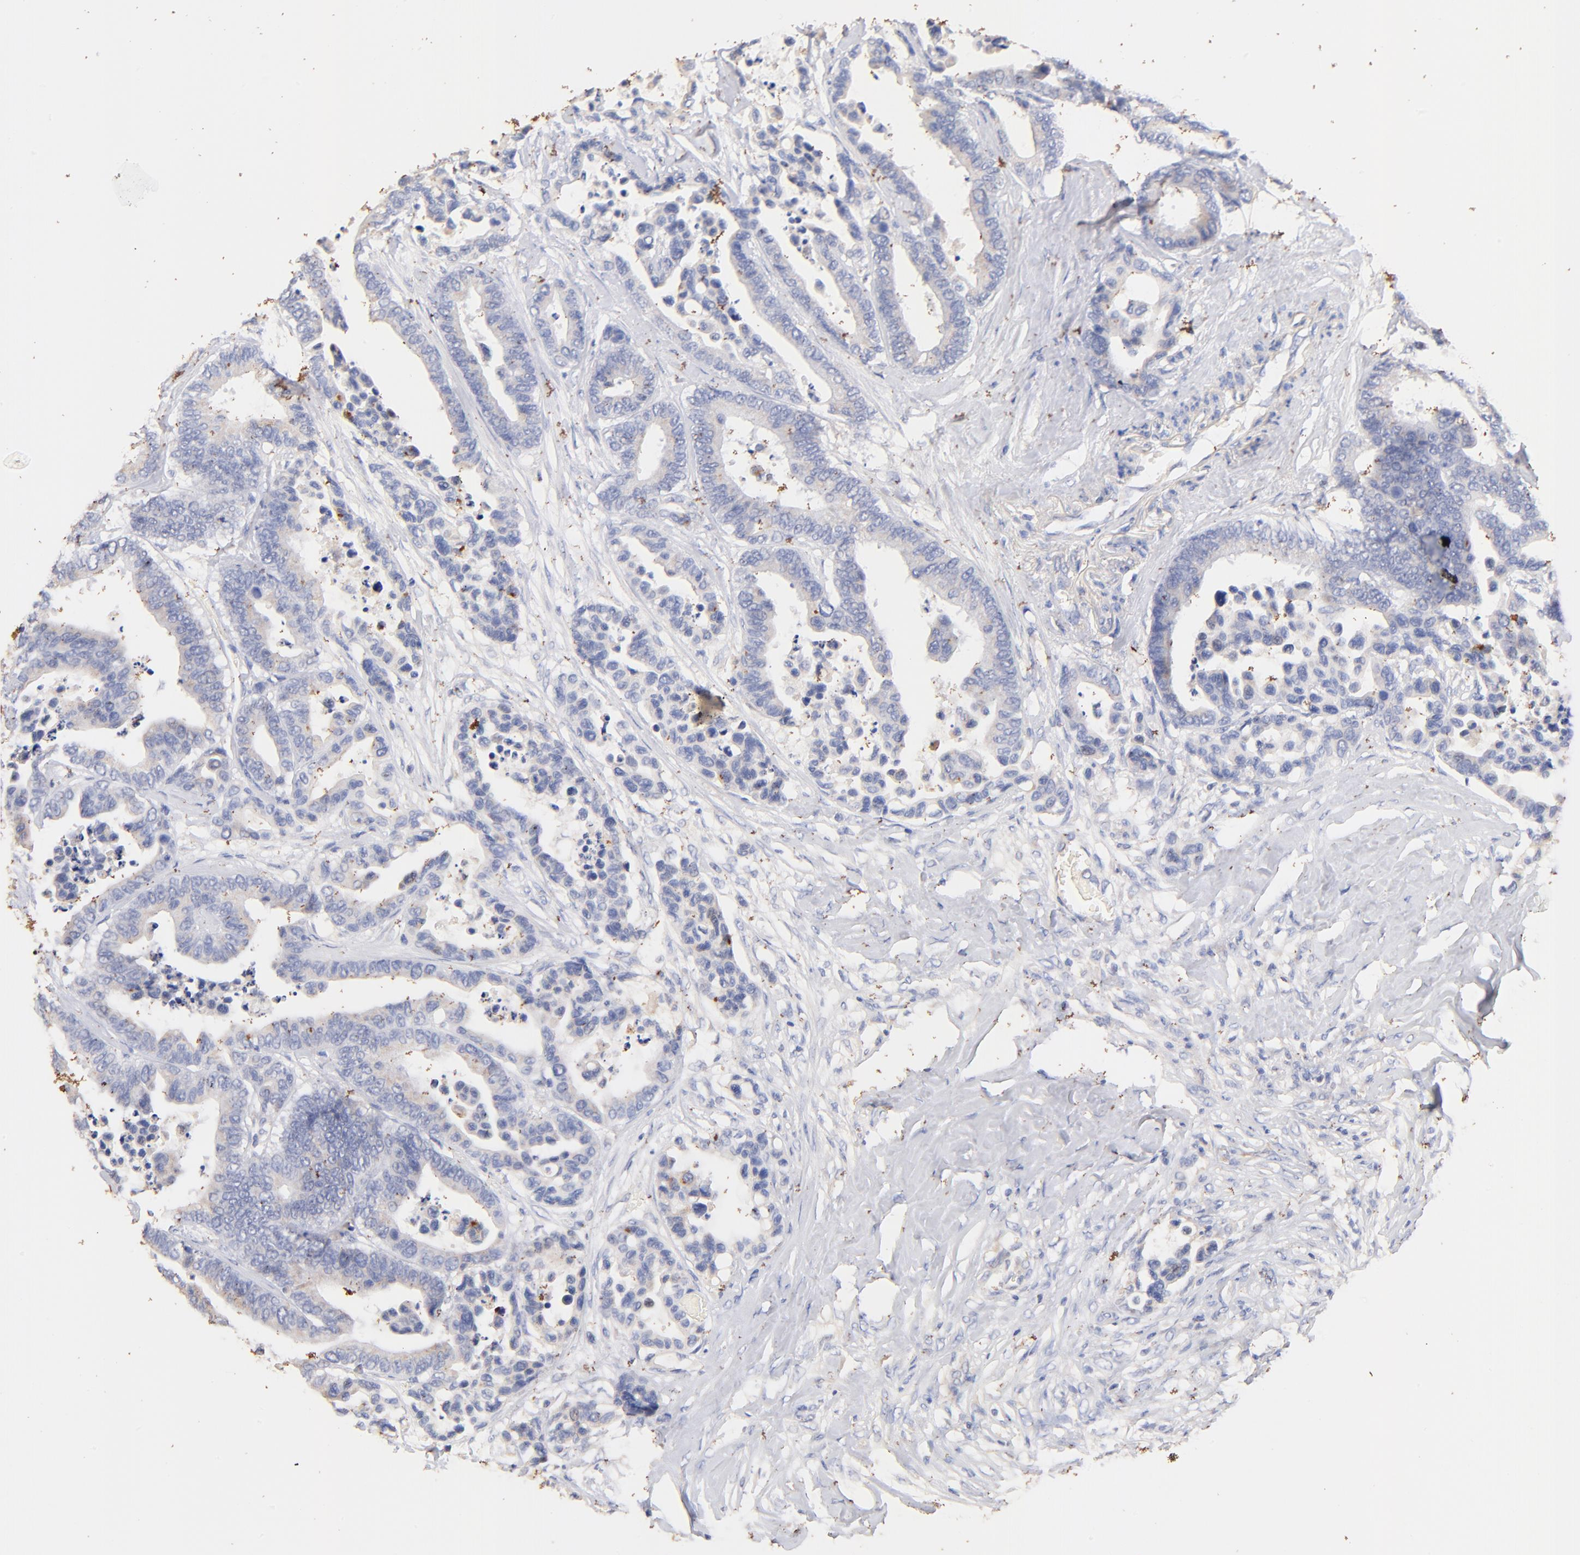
{"staining": {"intensity": "weak", "quantity": "<25%", "location": "cytoplasmic/membranous"}, "tissue": "colorectal cancer", "cell_type": "Tumor cells", "image_type": "cancer", "snomed": [{"axis": "morphology", "description": "Adenocarcinoma, NOS"}, {"axis": "topography", "description": "Colon"}], "caption": "Colorectal adenocarcinoma was stained to show a protein in brown. There is no significant positivity in tumor cells.", "gene": "IGLV7-43", "patient": {"sex": "male", "age": 82}}